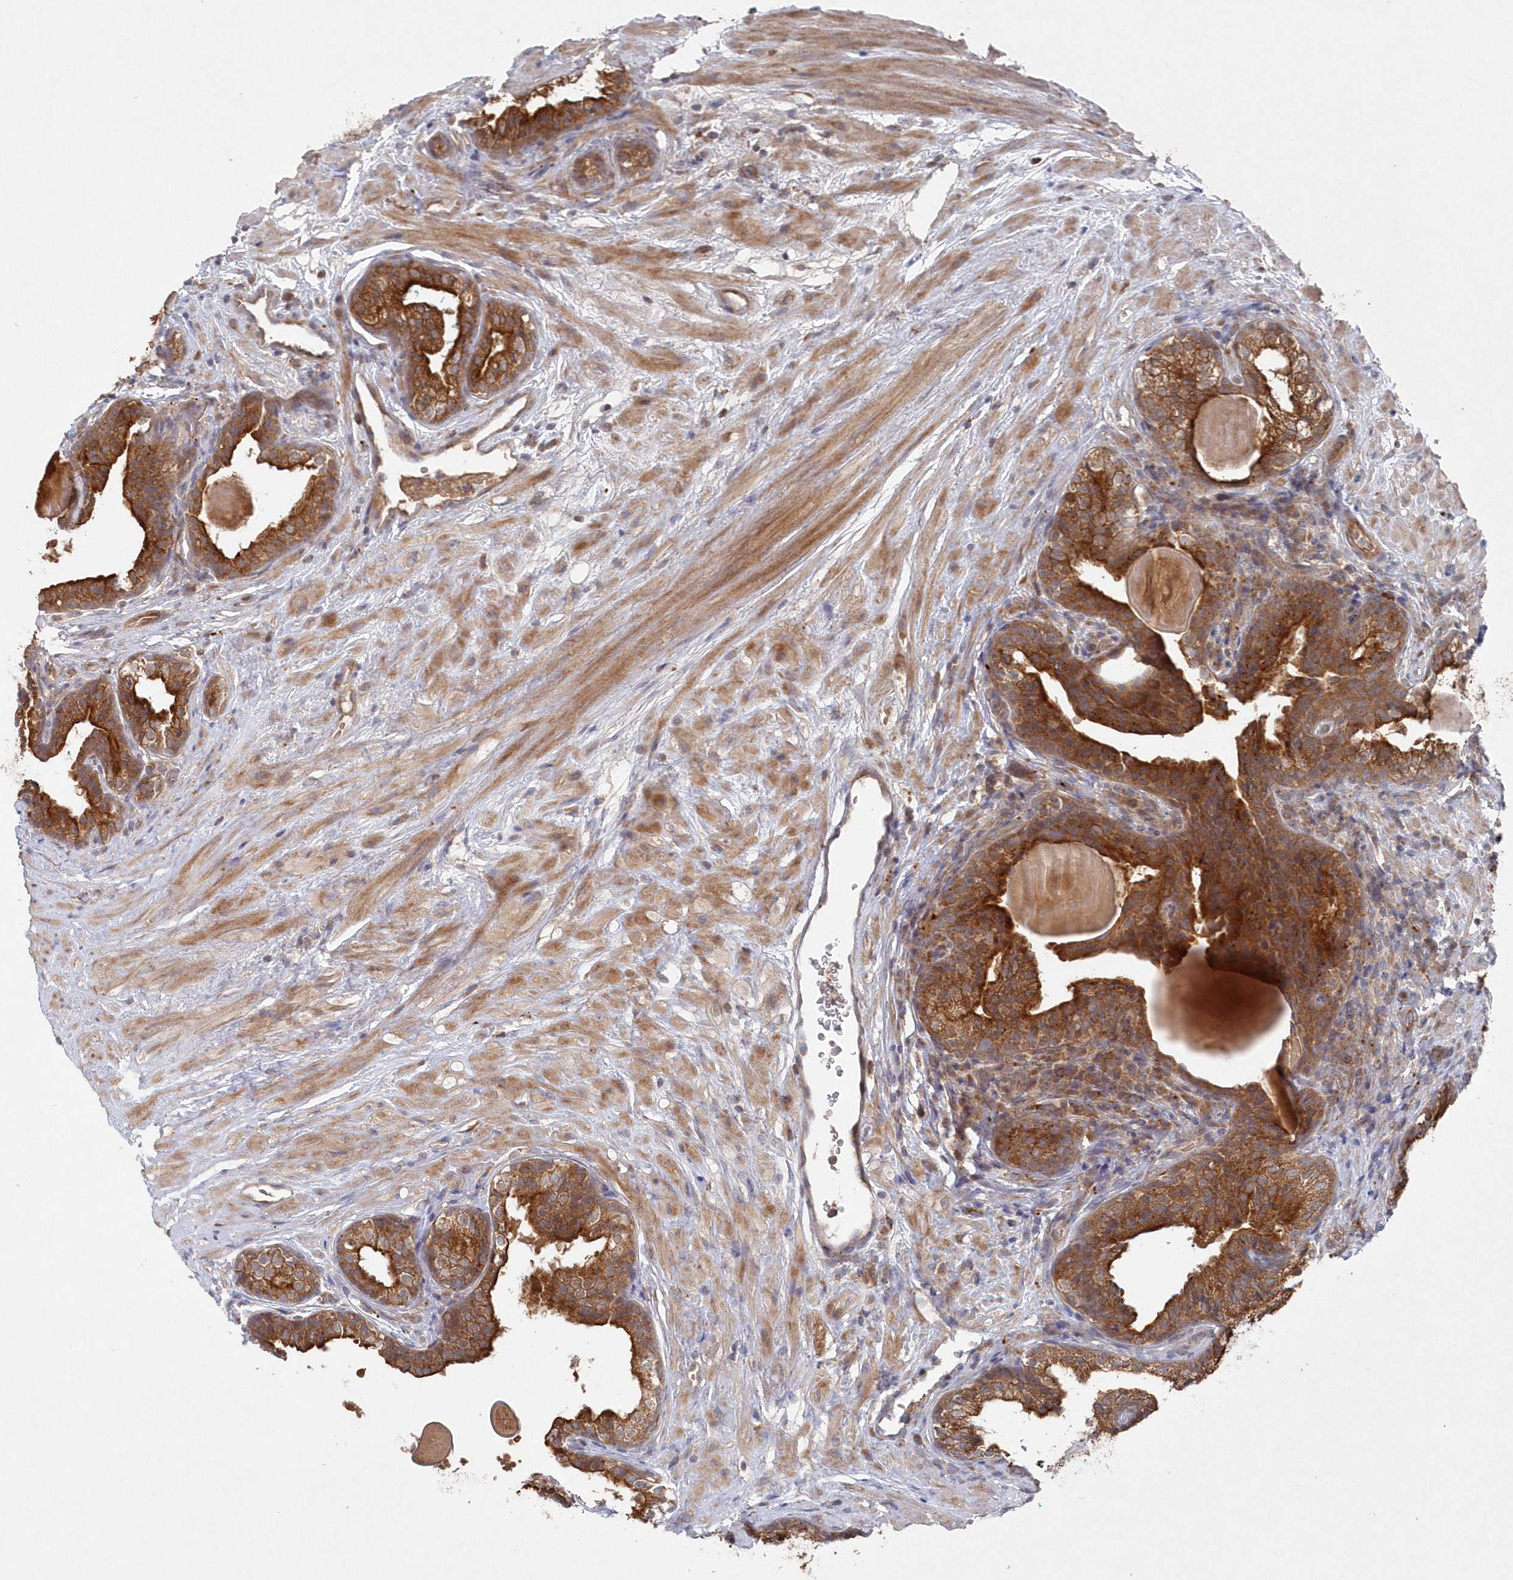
{"staining": {"intensity": "strong", "quantity": ">75%", "location": "cytoplasmic/membranous"}, "tissue": "prostate cancer", "cell_type": "Tumor cells", "image_type": "cancer", "snomed": [{"axis": "morphology", "description": "Adenocarcinoma, High grade"}, {"axis": "topography", "description": "Prostate"}], "caption": "The image displays staining of adenocarcinoma (high-grade) (prostate), revealing strong cytoplasmic/membranous protein positivity (brown color) within tumor cells.", "gene": "ASNSD1", "patient": {"sex": "male", "age": 56}}